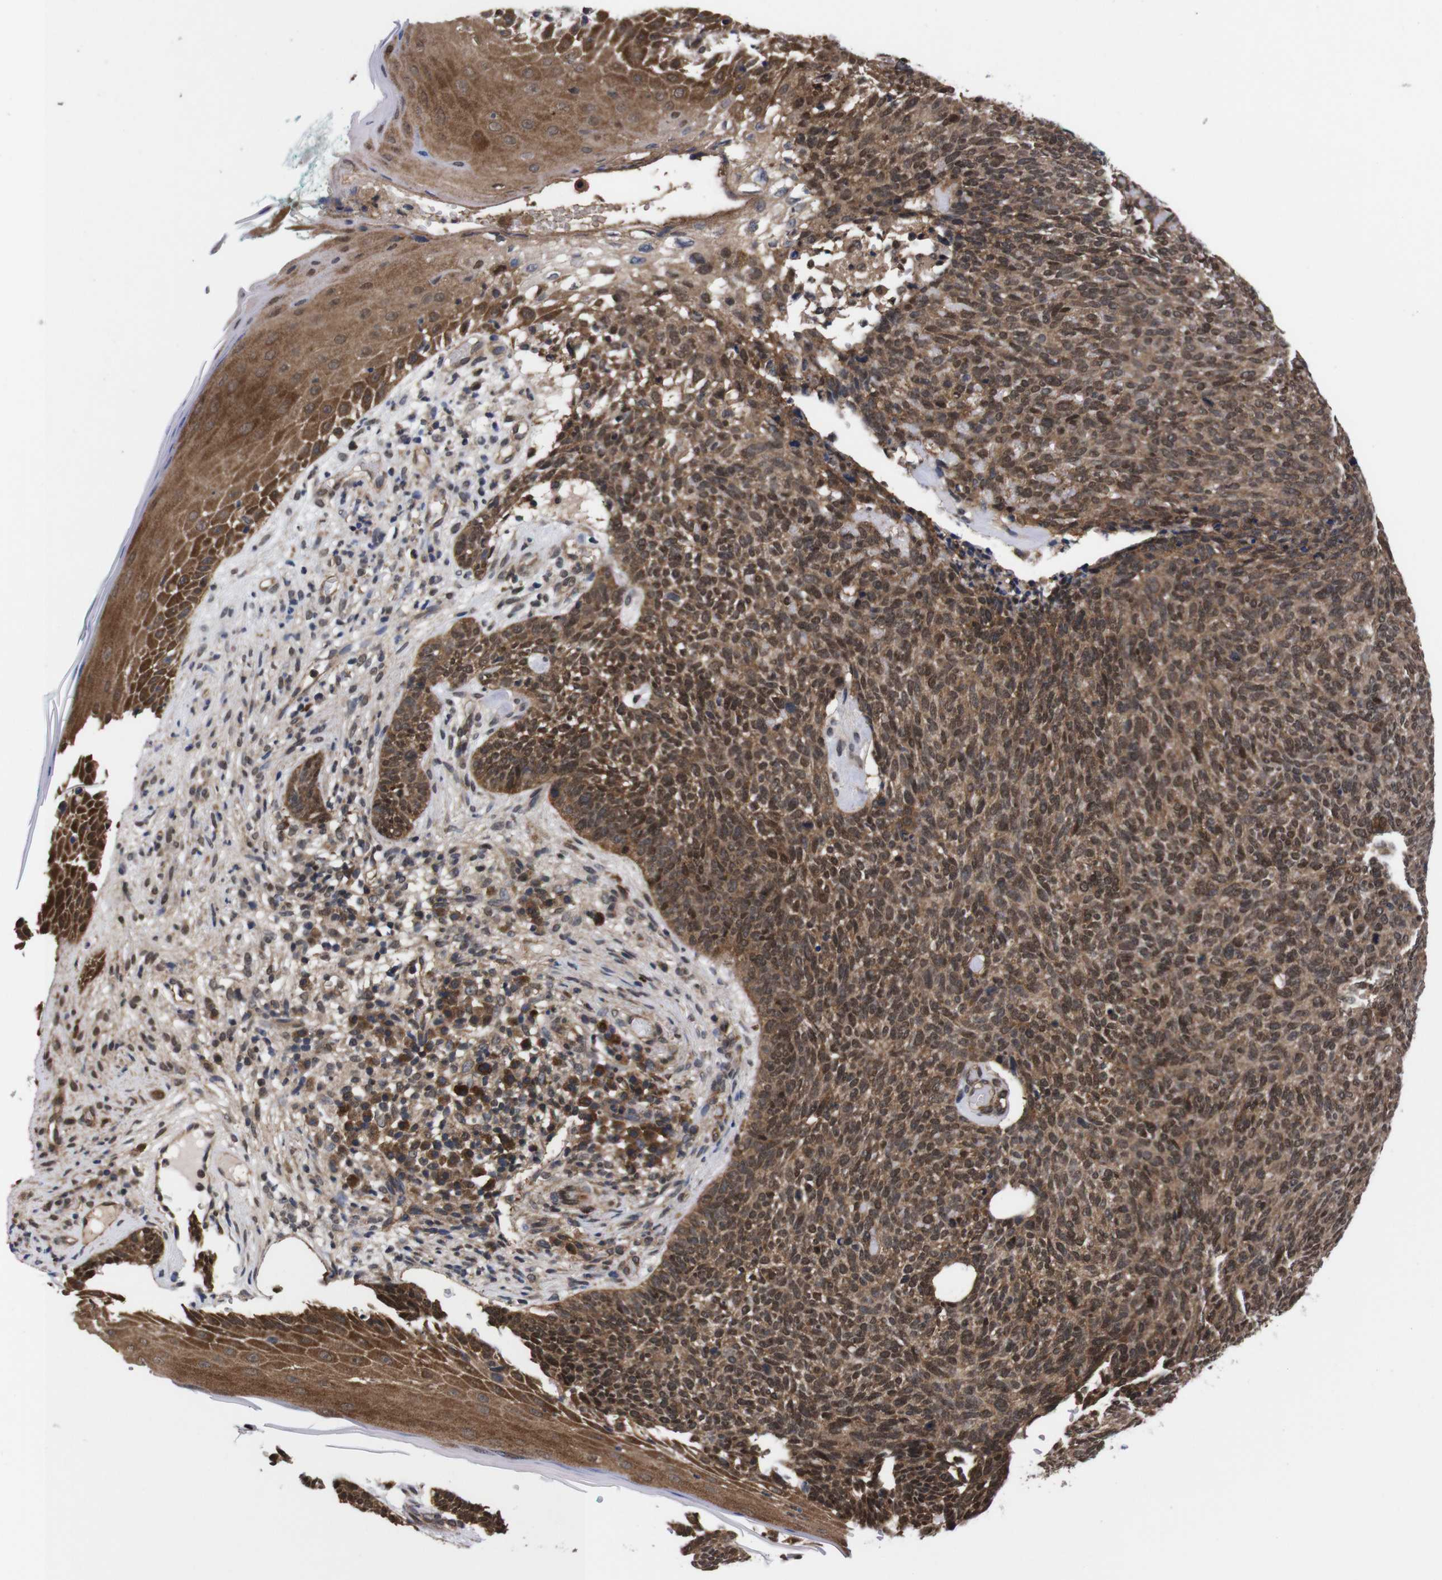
{"staining": {"intensity": "moderate", "quantity": ">75%", "location": "cytoplasmic/membranous,nuclear"}, "tissue": "skin cancer", "cell_type": "Tumor cells", "image_type": "cancer", "snomed": [{"axis": "morphology", "description": "Basal cell carcinoma"}, {"axis": "topography", "description": "Skin"}], "caption": "There is medium levels of moderate cytoplasmic/membranous and nuclear positivity in tumor cells of skin cancer (basal cell carcinoma), as demonstrated by immunohistochemical staining (brown color).", "gene": "UBQLN2", "patient": {"sex": "female", "age": 84}}